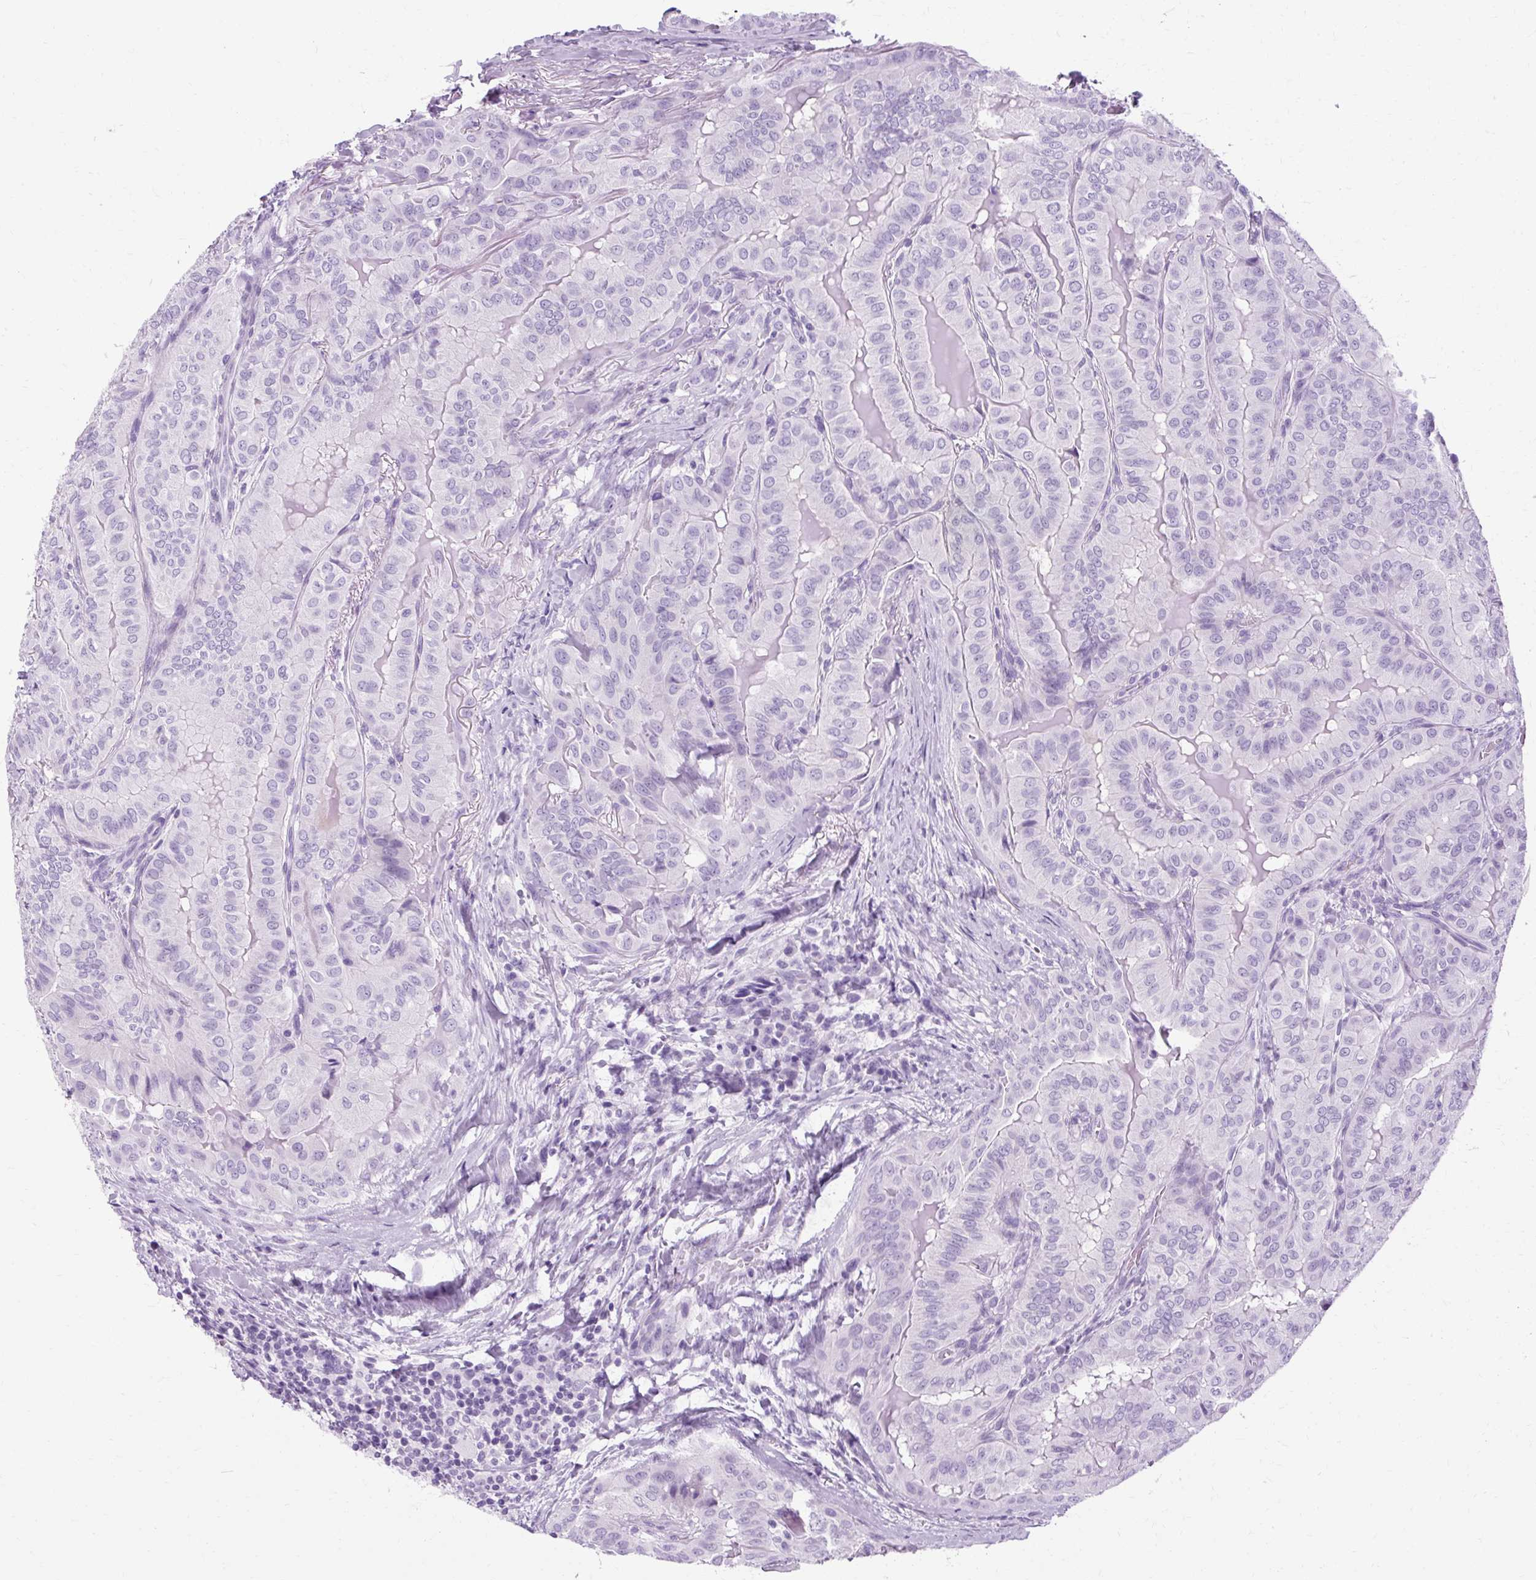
{"staining": {"intensity": "negative", "quantity": "none", "location": "none"}, "tissue": "thyroid cancer", "cell_type": "Tumor cells", "image_type": "cancer", "snomed": [{"axis": "morphology", "description": "Papillary adenocarcinoma, NOS"}, {"axis": "topography", "description": "Thyroid gland"}], "caption": "Immunohistochemical staining of papillary adenocarcinoma (thyroid) shows no significant expression in tumor cells.", "gene": "B3GNT4", "patient": {"sex": "female", "age": 68}}